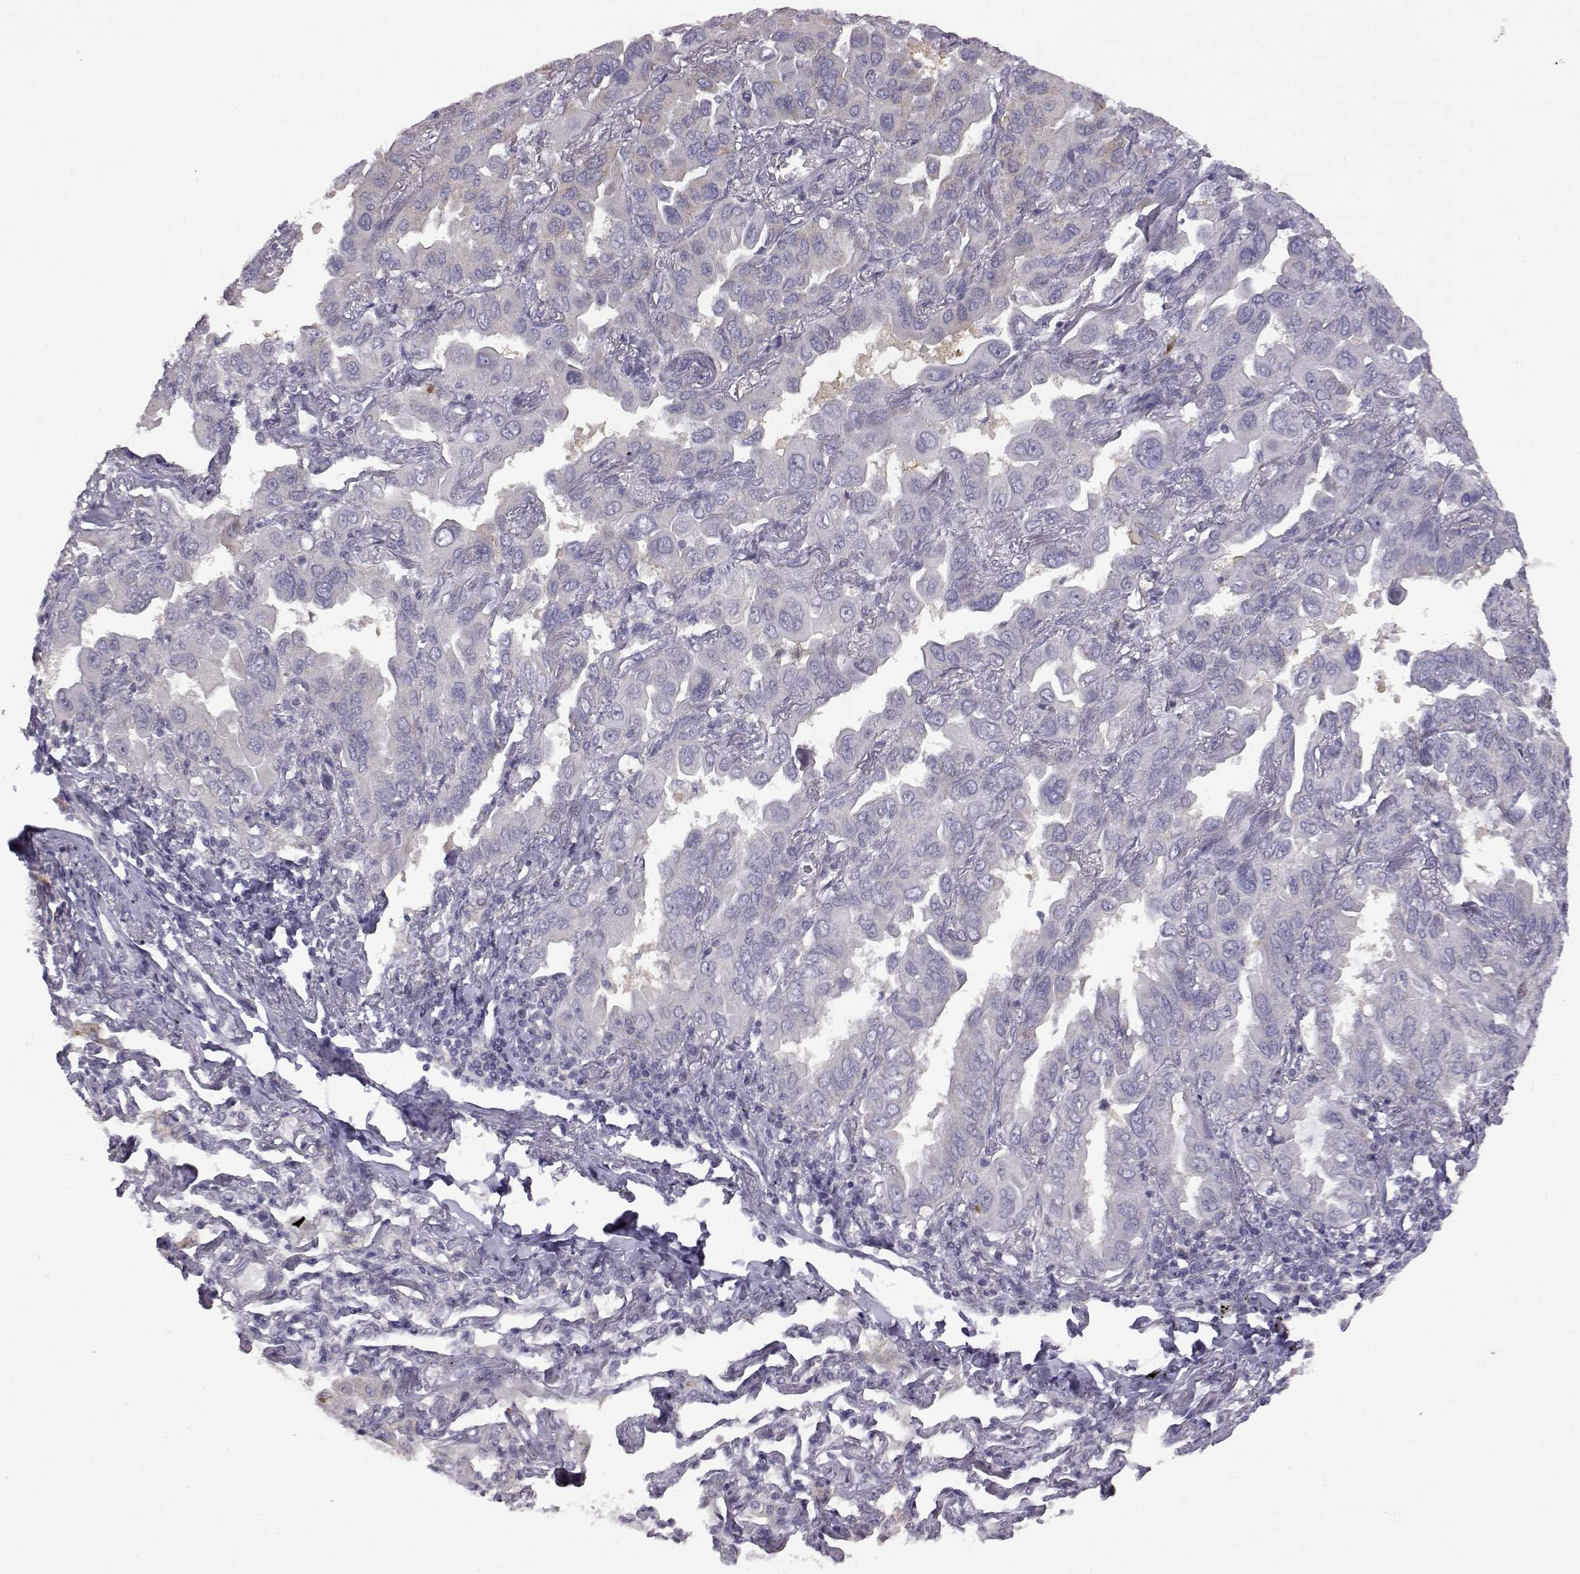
{"staining": {"intensity": "negative", "quantity": "none", "location": "none"}, "tissue": "lung cancer", "cell_type": "Tumor cells", "image_type": "cancer", "snomed": [{"axis": "morphology", "description": "Adenocarcinoma, NOS"}, {"axis": "topography", "description": "Lung"}], "caption": "Immunohistochemistry (IHC) histopathology image of neoplastic tissue: human lung adenocarcinoma stained with DAB shows no significant protein expression in tumor cells.", "gene": "VGF", "patient": {"sex": "male", "age": 64}}